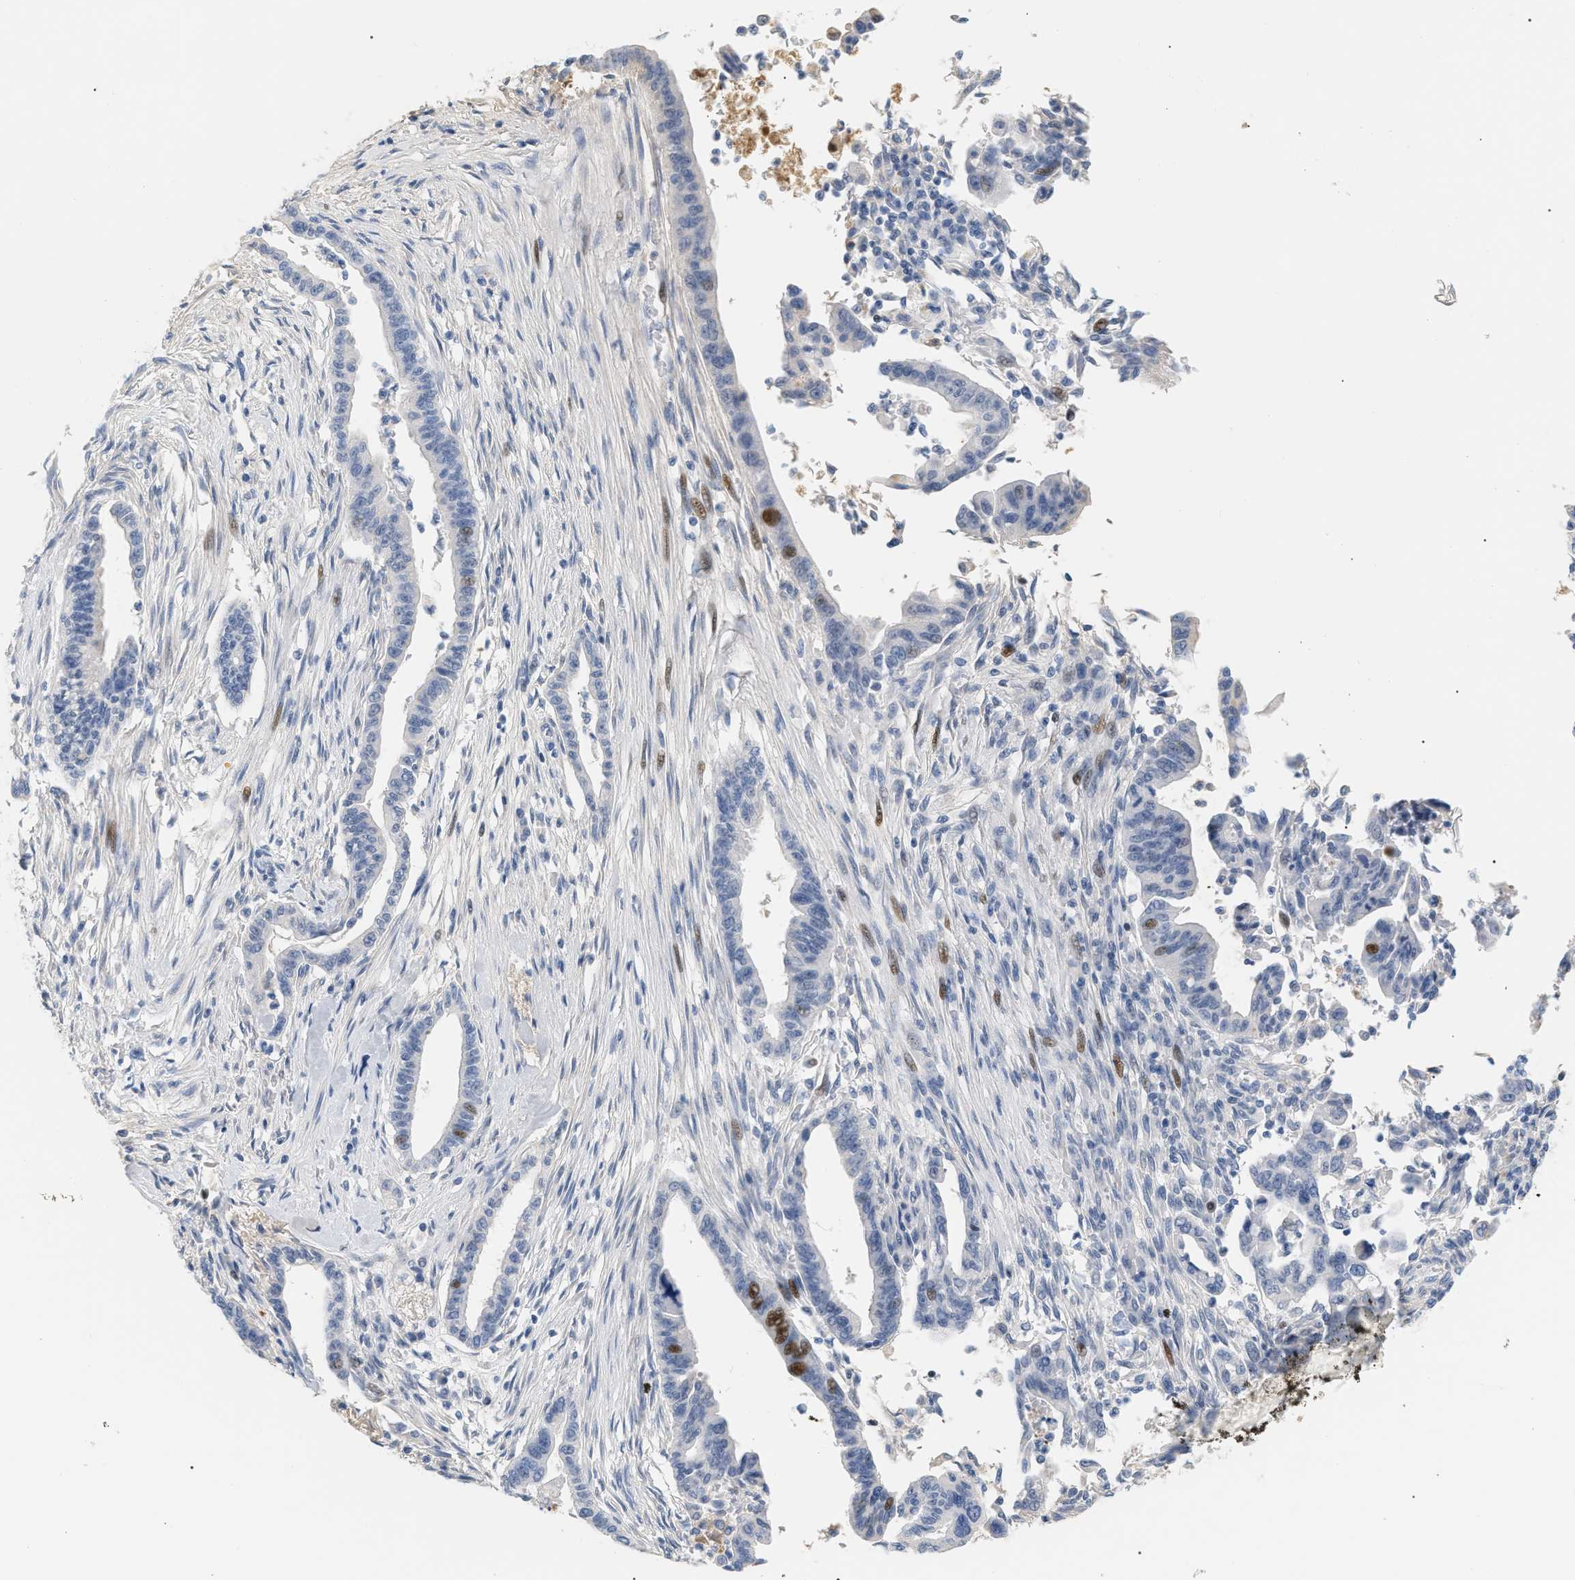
{"staining": {"intensity": "moderate", "quantity": "<25%", "location": "nuclear"}, "tissue": "pancreatic cancer", "cell_type": "Tumor cells", "image_type": "cancer", "snomed": [{"axis": "morphology", "description": "Adenocarcinoma, NOS"}, {"axis": "topography", "description": "Pancreas"}], "caption": "Tumor cells exhibit moderate nuclear positivity in about <25% of cells in pancreatic adenocarcinoma. The staining was performed using DAB, with brown indicating positive protein expression. Nuclei are stained blue with hematoxylin.", "gene": "CFH", "patient": {"sex": "male", "age": 70}}